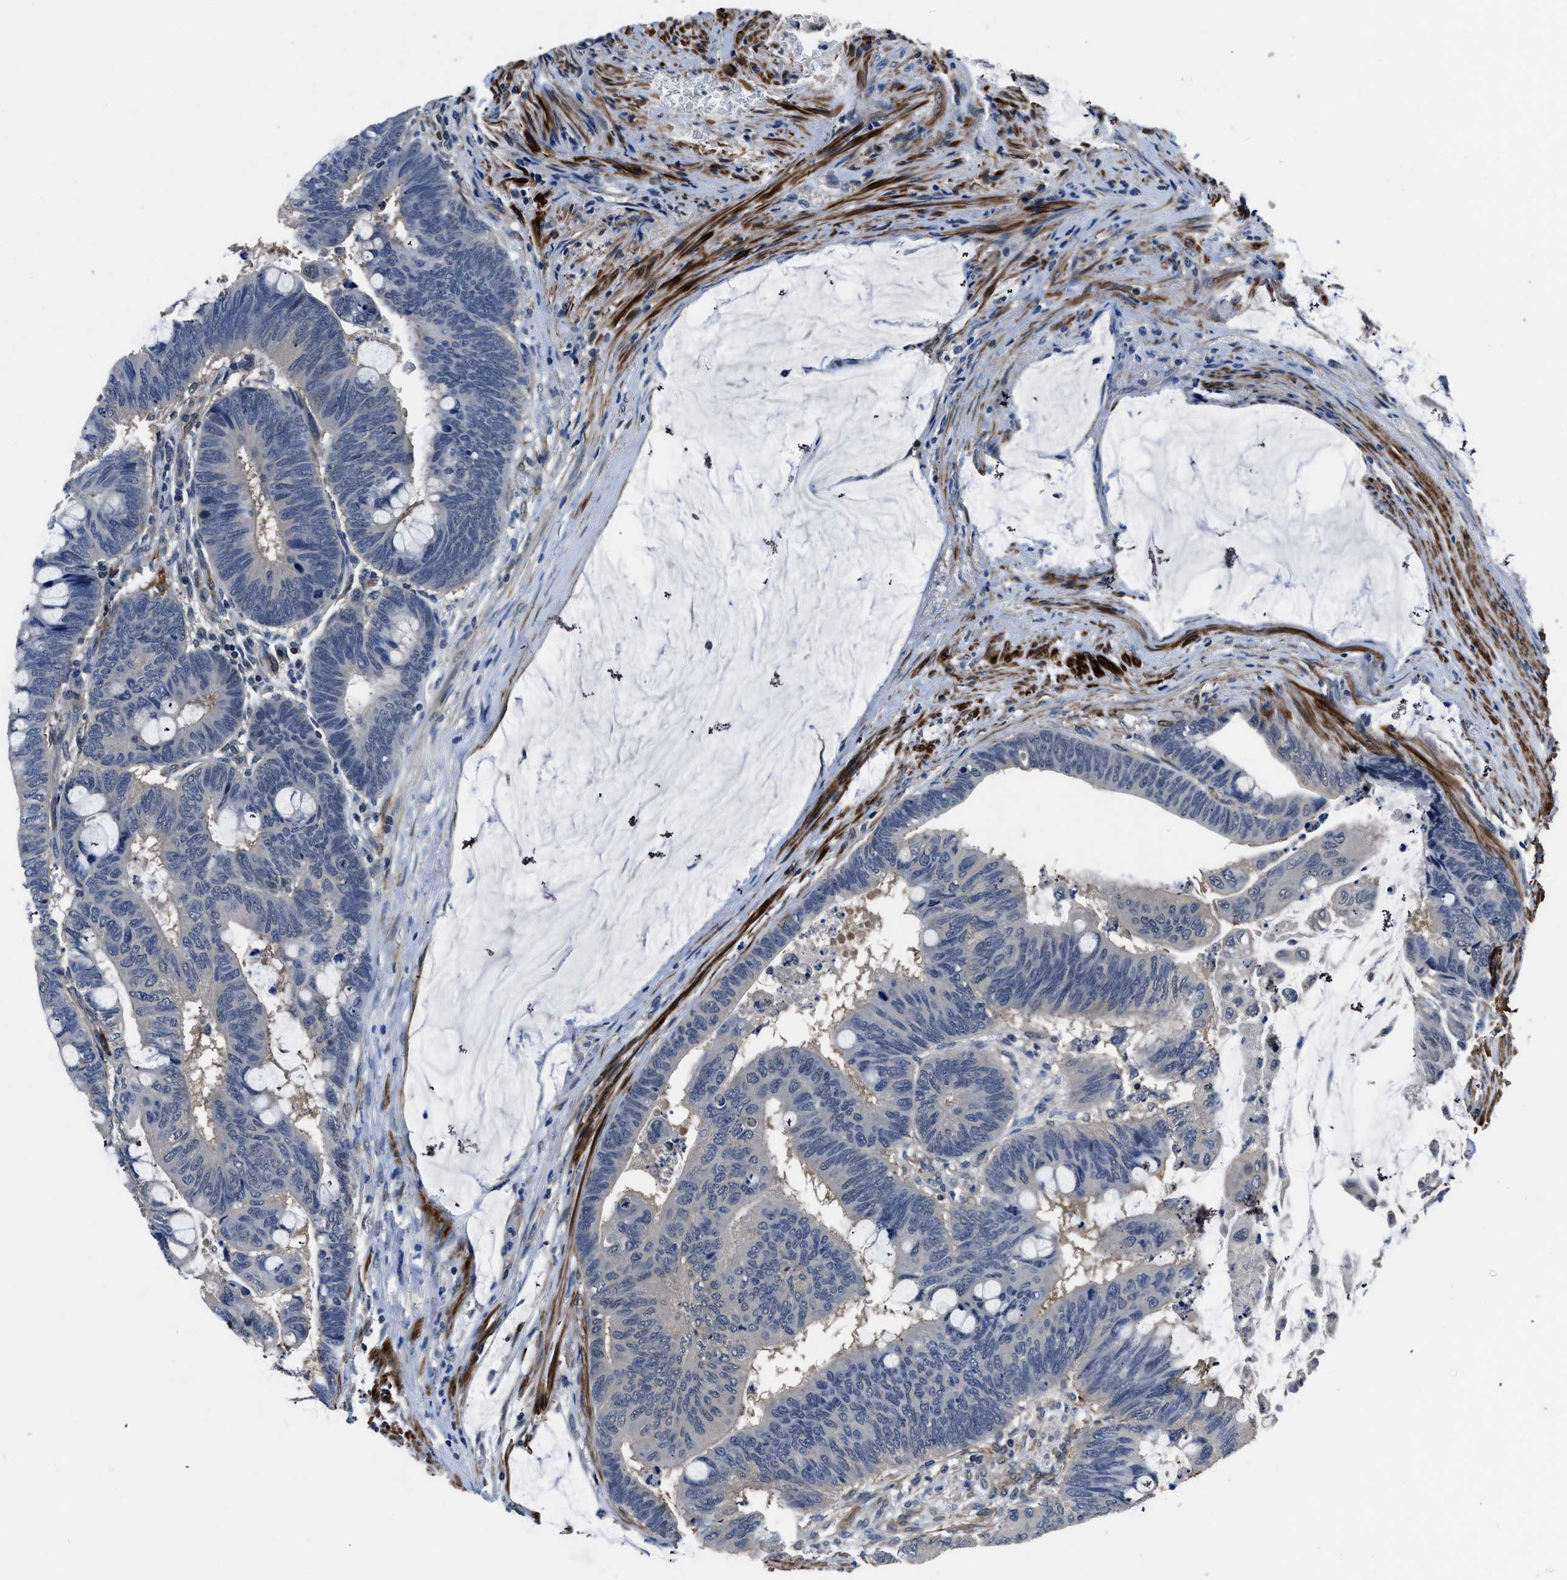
{"staining": {"intensity": "negative", "quantity": "none", "location": "none"}, "tissue": "colorectal cancer", "cell_type": "Tumor cells", "image_type": "cancer", "snomed": [{"axis": "morphology", "description": "Normal tissue, NOS"}, {"axis": "morphology", "description": "Adenocarcinoma, NOS"}, {"axis": "topography", "description": "Rectum"}], "caption": "Histopathology image shows no protein expression in tumor cells of adenocarcinoma (colorectal) tissue.", "gene": "LANCL2", "patient": {"sex": "male", "age": 92}}